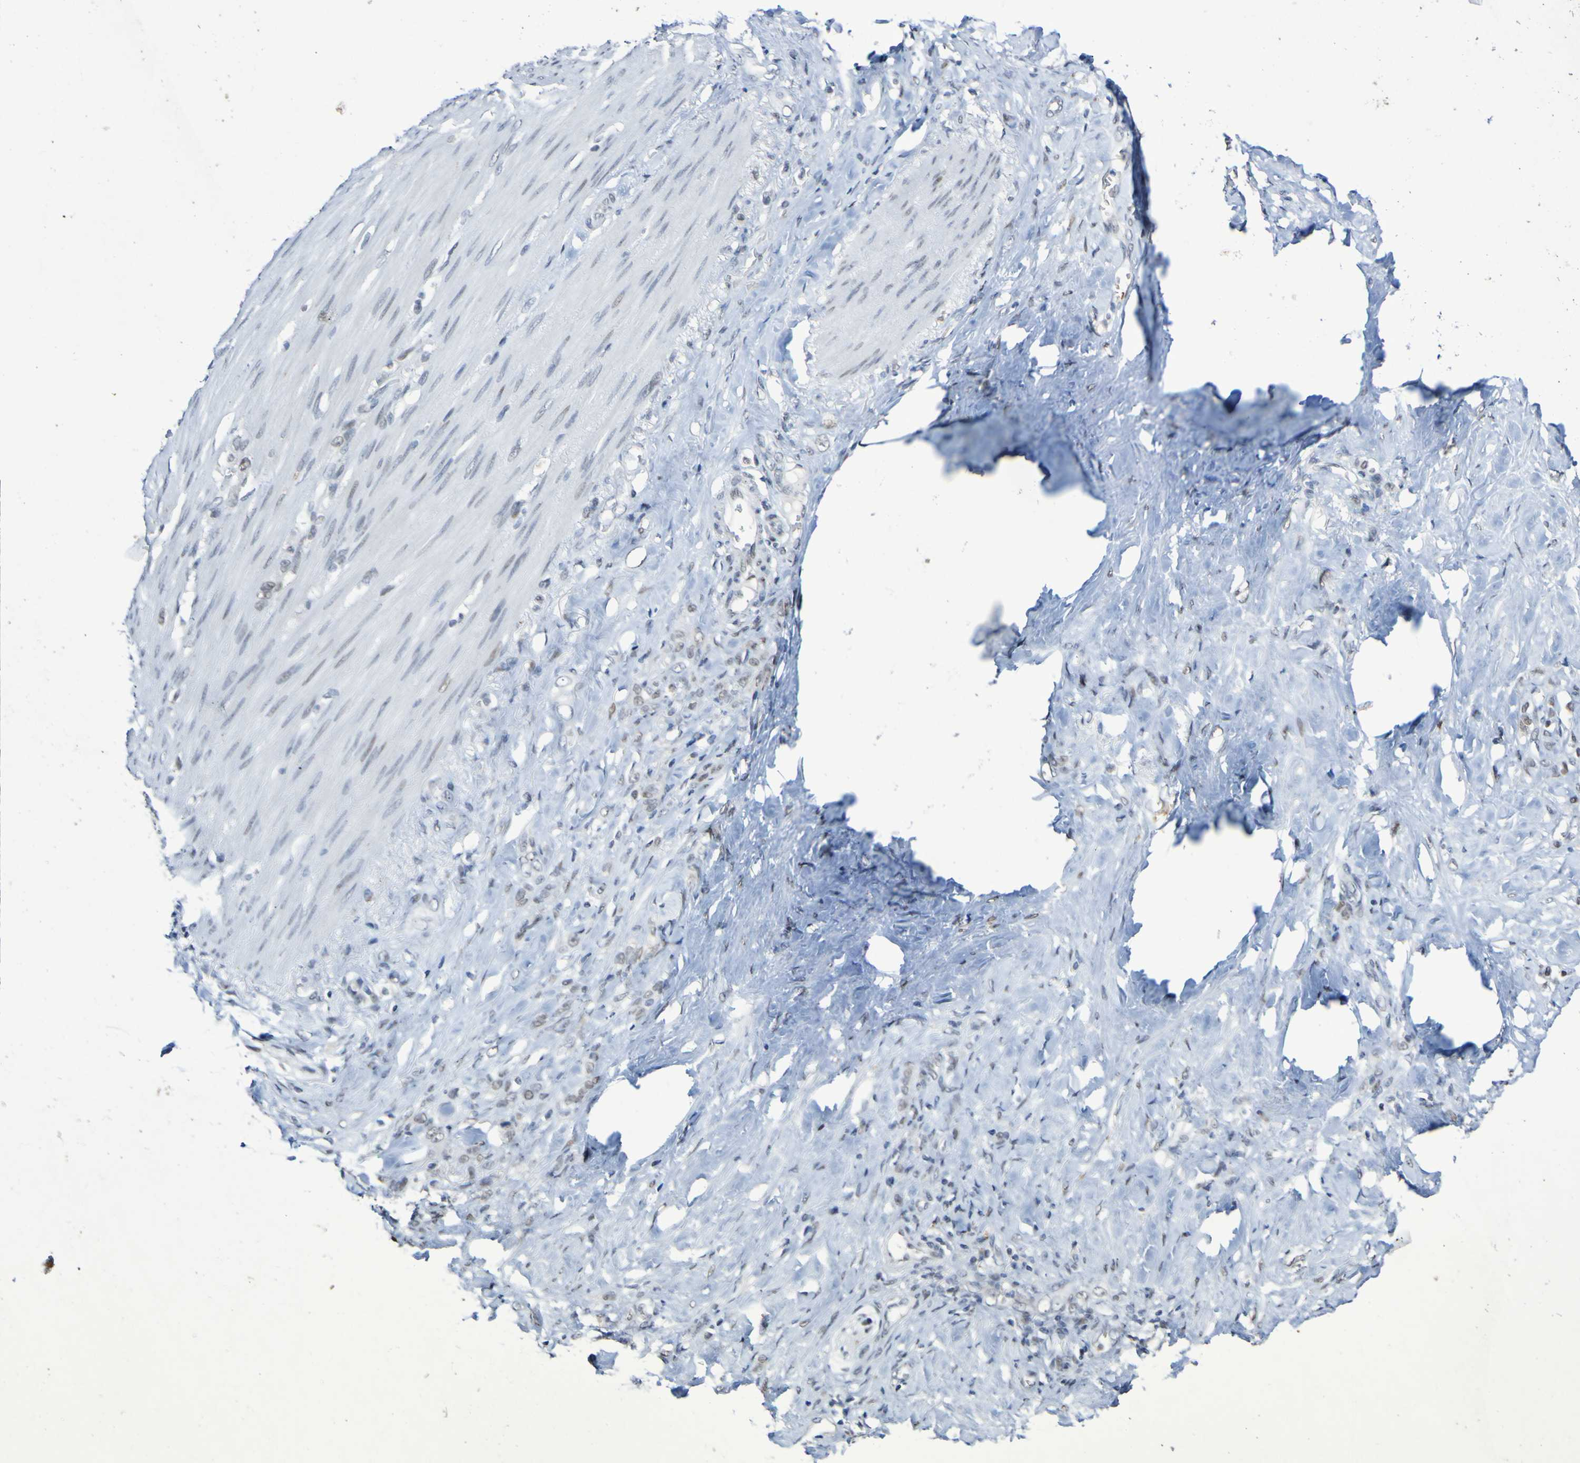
{"staining": {"intensity": "negative", "quantity": "none", "location": "none"}, "tissue": "stomach cancer", "cell_type": "Tumor cells", "image_type": "cancer", "snomed": [{"axis": "morphology", "description": "Adenocarcinoma, NOS"}, {"axis": "topography", "description": "Stomach"}], "caption": "Micrograph shows no significant protein expression in tumor cells of stomach adenocarcinoma.", "gene": "PCGF1", "patient": {"sex": "male", "age": 82}}